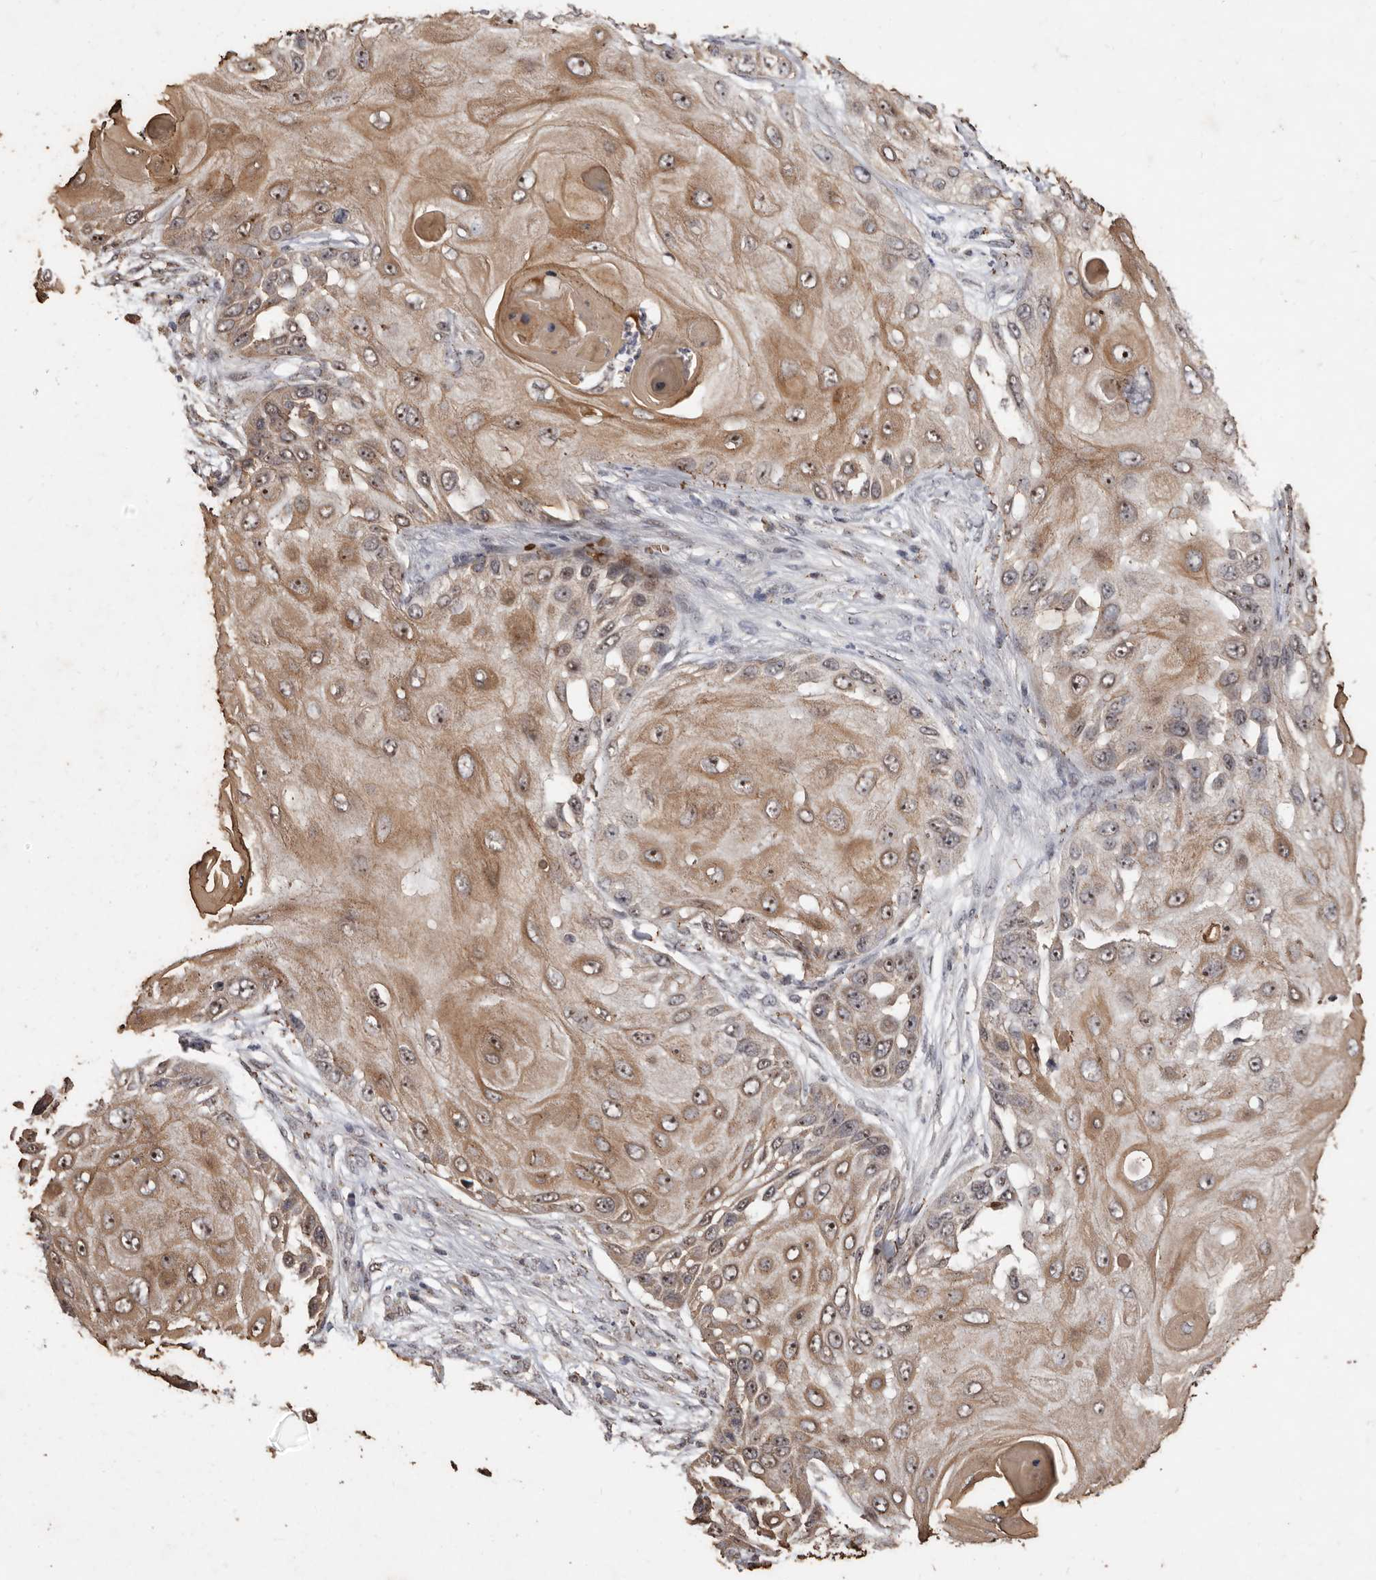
{"staining": {"intensity": "moderate", "quantity": ">75%", "location": "cytoplasmic/membranous,nuclear"}, "tissue": "skin cancer", "cell_type": "Tumor cells", "image_type": "cancer", "snomed": [{"axis": "morphology", "description": "Squamous cell carcinoma, NOS"}, {"axis": "topography", "description": "Skin"}], "caption": "Skin cancer (squamous cell carcinoma) stained with immunohistochemistry (IHC) reveals moderate cytoplasmic/membranous and nuclear positivity in about >75% of tumor cells.", "gene": "GRAMD2A", "patient": {"sex": "female", "age": 44}}